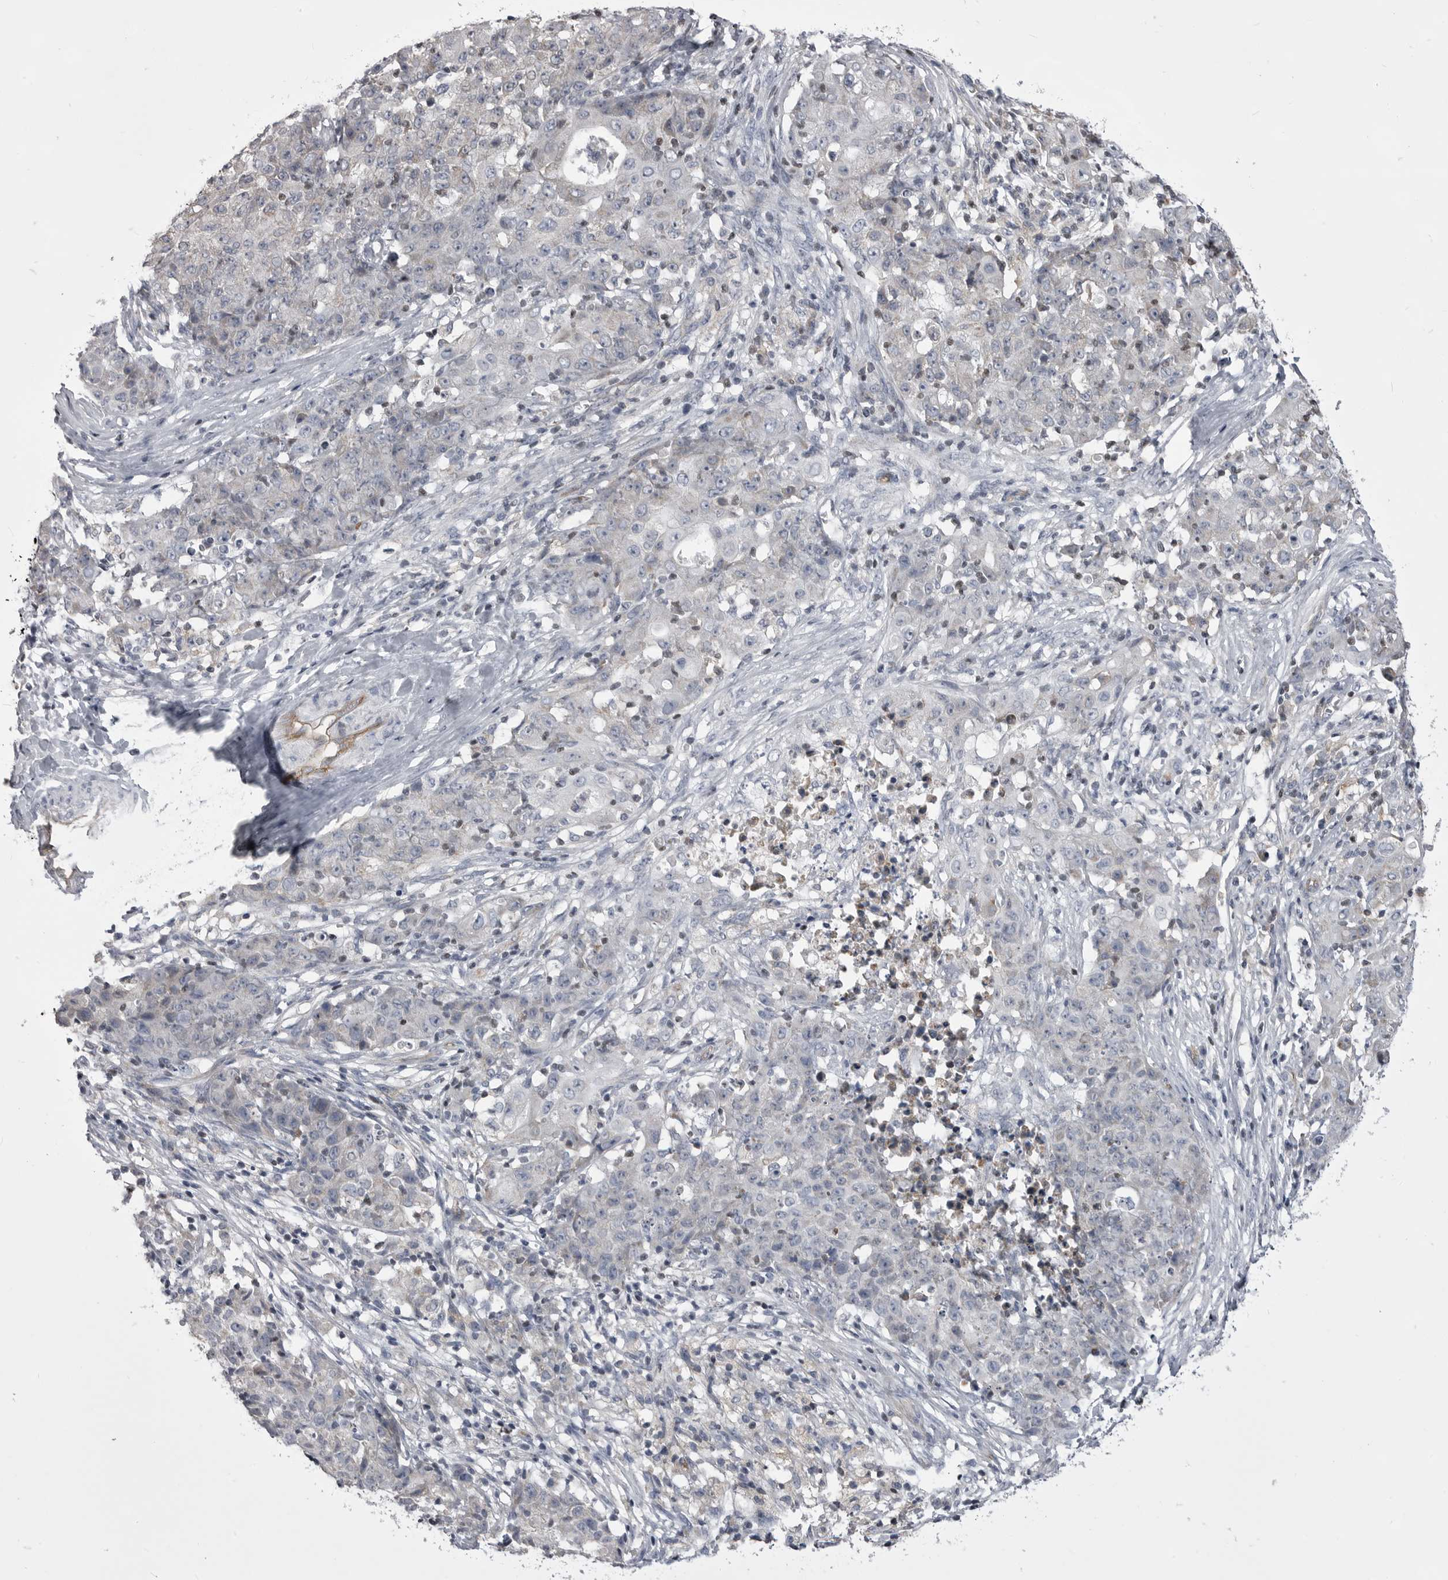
{"staining": {"intensity": "negative", "quantity": "none", "location": "none"}, "tissue": "ovarian cancer", "cell_type": "Tumor cells", "image_type": "cancer", "snomed": [{"axis": "morphology", "description": "Carcinoma, endometroid"}, {"axis": "topography", "description": "Ovary"}], "caption": "Immunohistochemistry (IHC) image of ovarian cancer stained for a protein (brown), which shows no staining in tumor cells.", "gene": "OPLAH", "patient": {"sex": "female", "age": 42}}